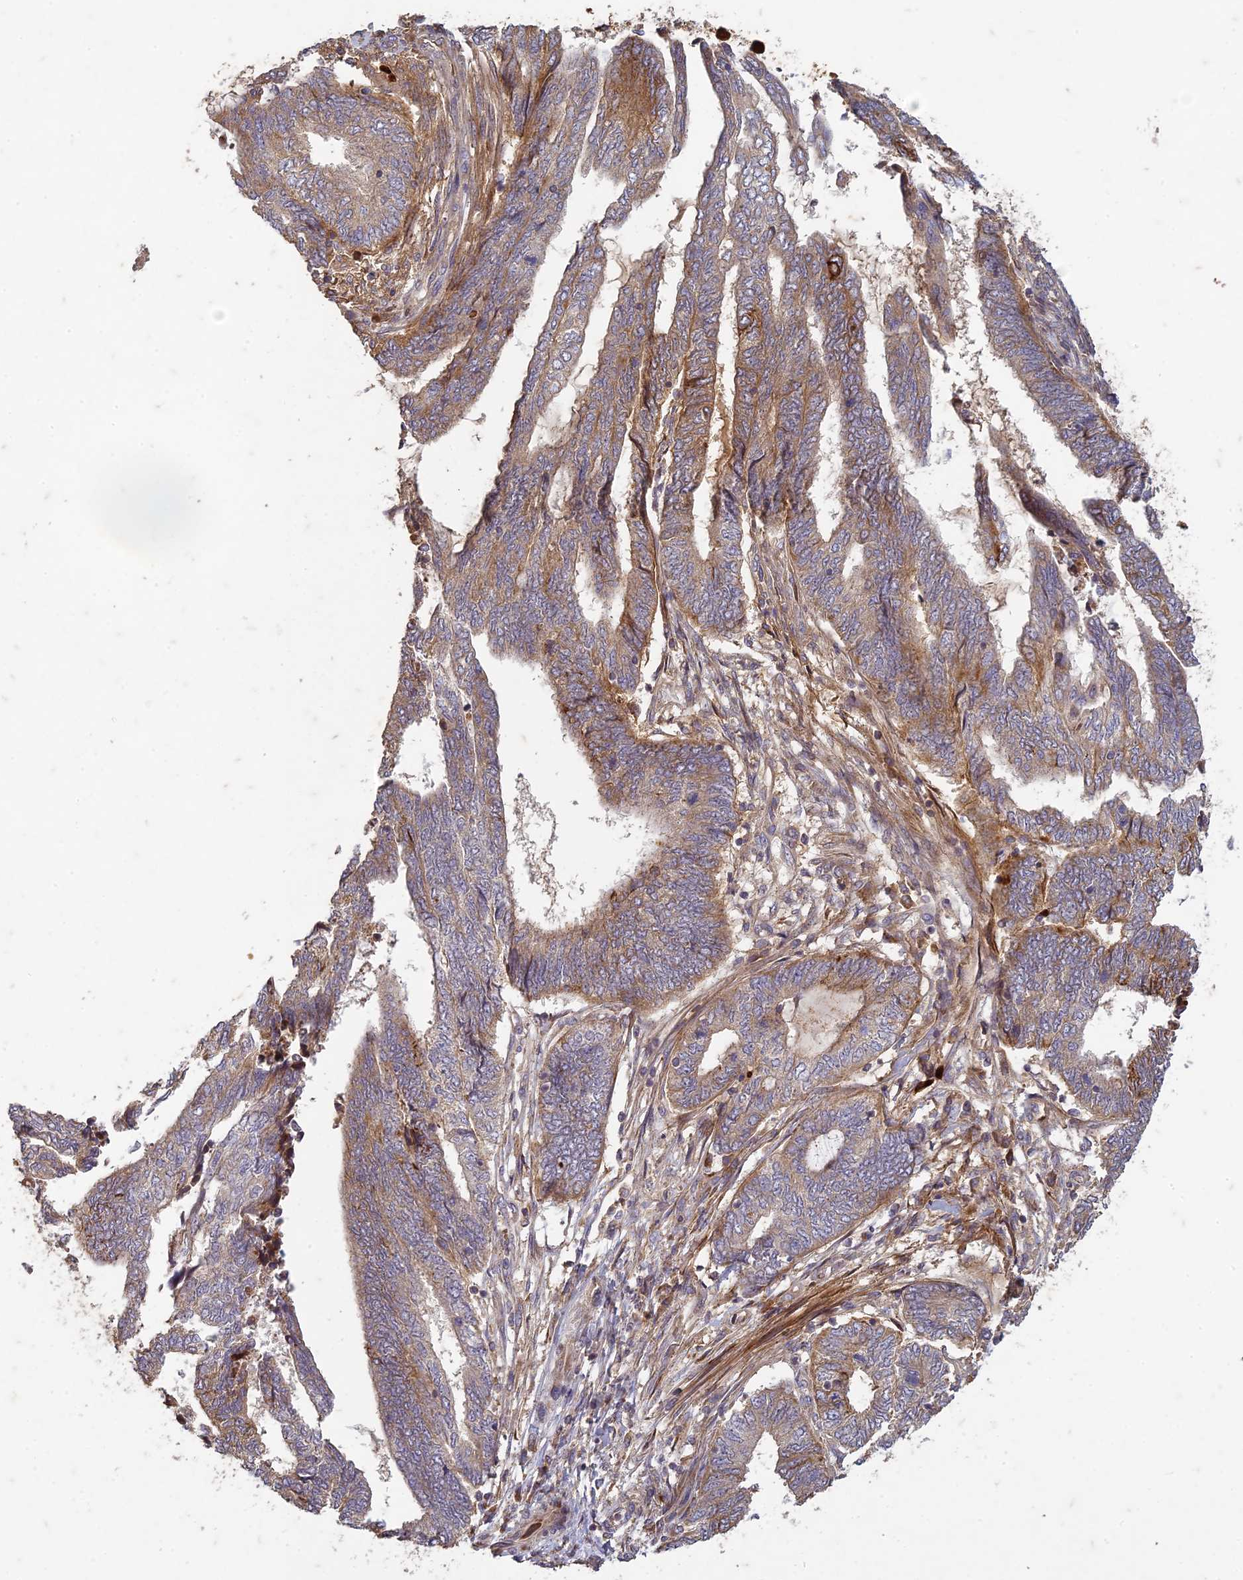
{"staining": {"intensity": "moderate", "quantity": ">75%", "location": "cytoplasmic/membranous"}, "tissue": "endometrial cancer", "cell_type": "Tumor cells", "image_type": "cancer", "snomed": [{"axis": "morphology", "description": "Adenocarcinoma, NOS"}, {"axis": "topography", "description": "Uterus"}, {"axis": "topography", "description": "Endometrium"}], "caption": "The immunohistochemical stain shows moderate cytoplasmic/membranous positivity in tumor cells of endometrial cancer (adenocarcinoma) tissue. (brown staining indicates protein expression, while blue staining denotes nuclei).", "gene": "TCF25", "patient": {"sex": "female", "age": 70}}